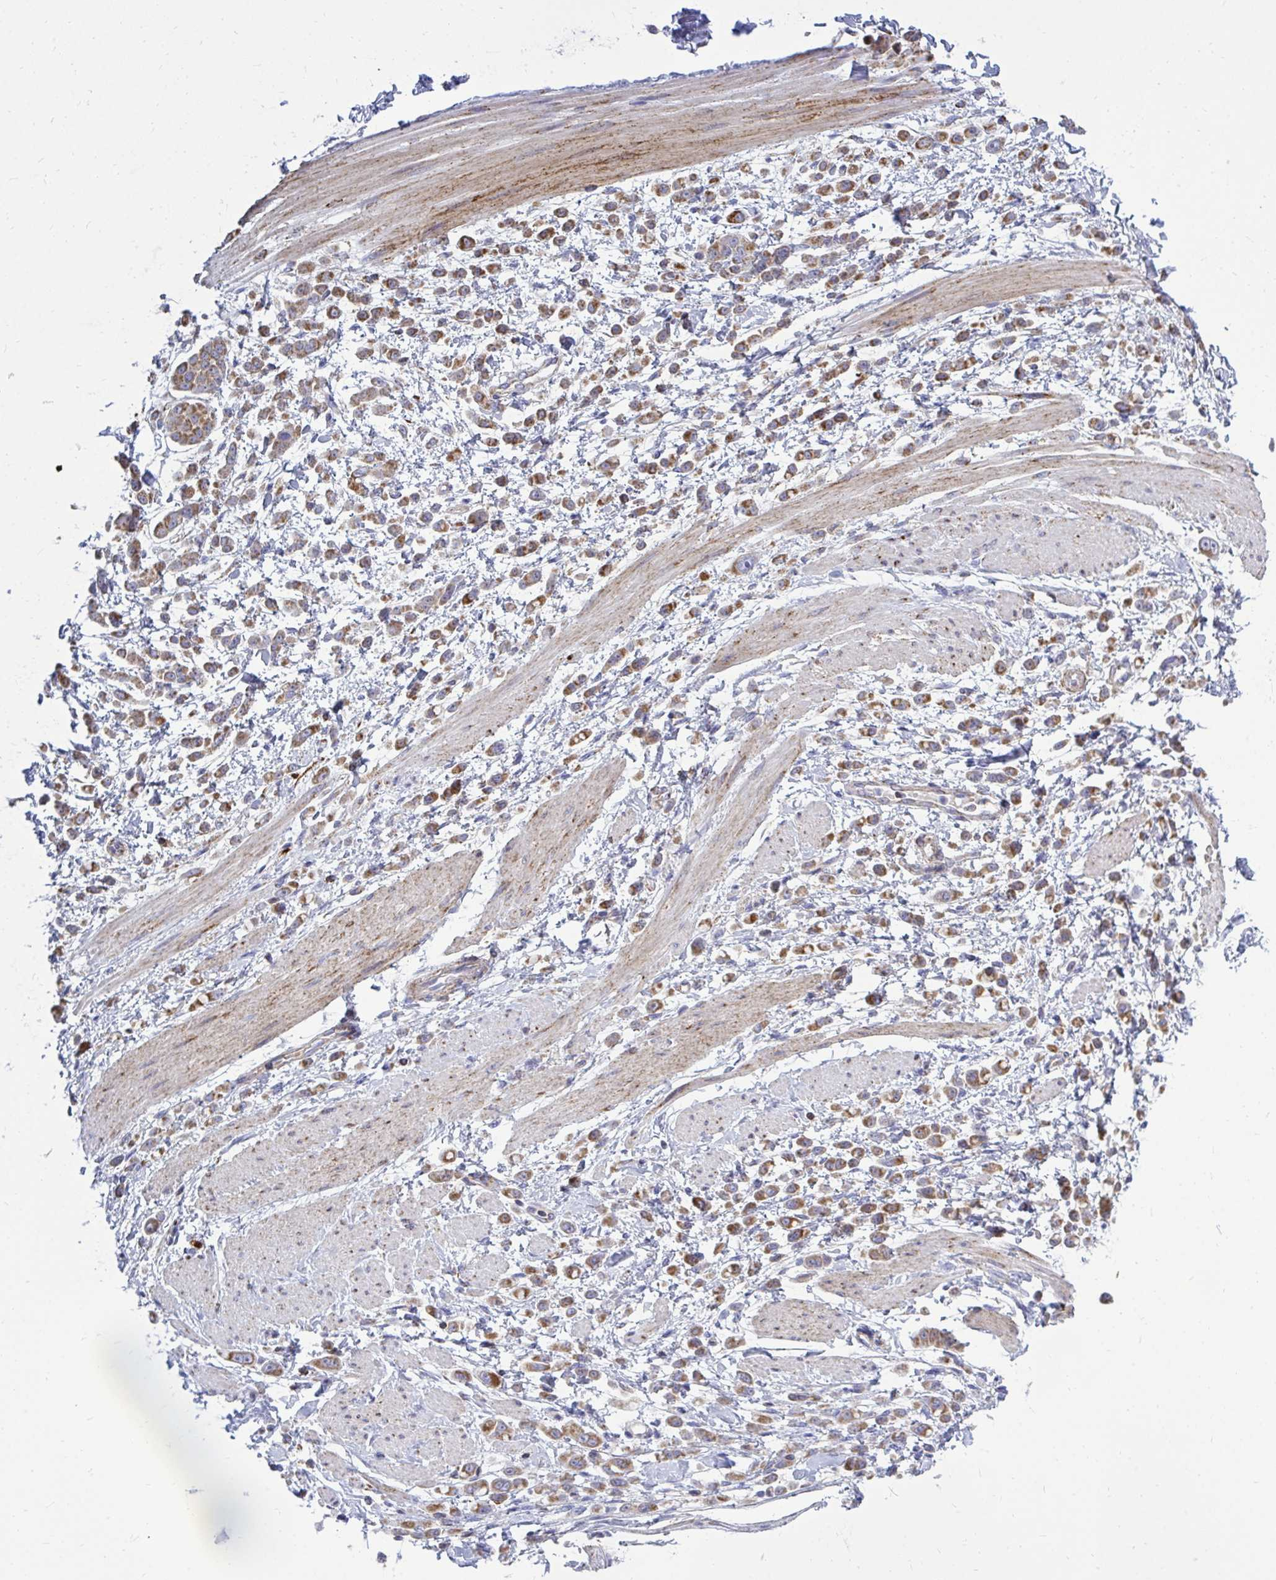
{"staining": {"intensity": "moderate", "quantity": ">75%", "location": "cytoplasmic/membranous"}, "tissue": "pancreatic cancer", "cell_type": "Tumor cells", "image_type": "cancer", "snomed": [{"axis": "morphology", "description": "Normal tissue, NOS"}, {"axis": "morphology", "description": "Adenocarcinoma, NOS"}, {"axis": "topography", "description": "Pancreas"}], "caption": "IHC (DAB) staining of pancreatic cancer displays moderate cytoplasmic/membranous protein staining in about >75% of tumor cells. The staining is performed using DAB (3,3'-diaminobenzidine) brown chromogen to label protein expression. The nuclei are counter-stained blue using hematoxylin.", "gene": "OR10R2", "patient": {"sex": "female", "age": 64}}